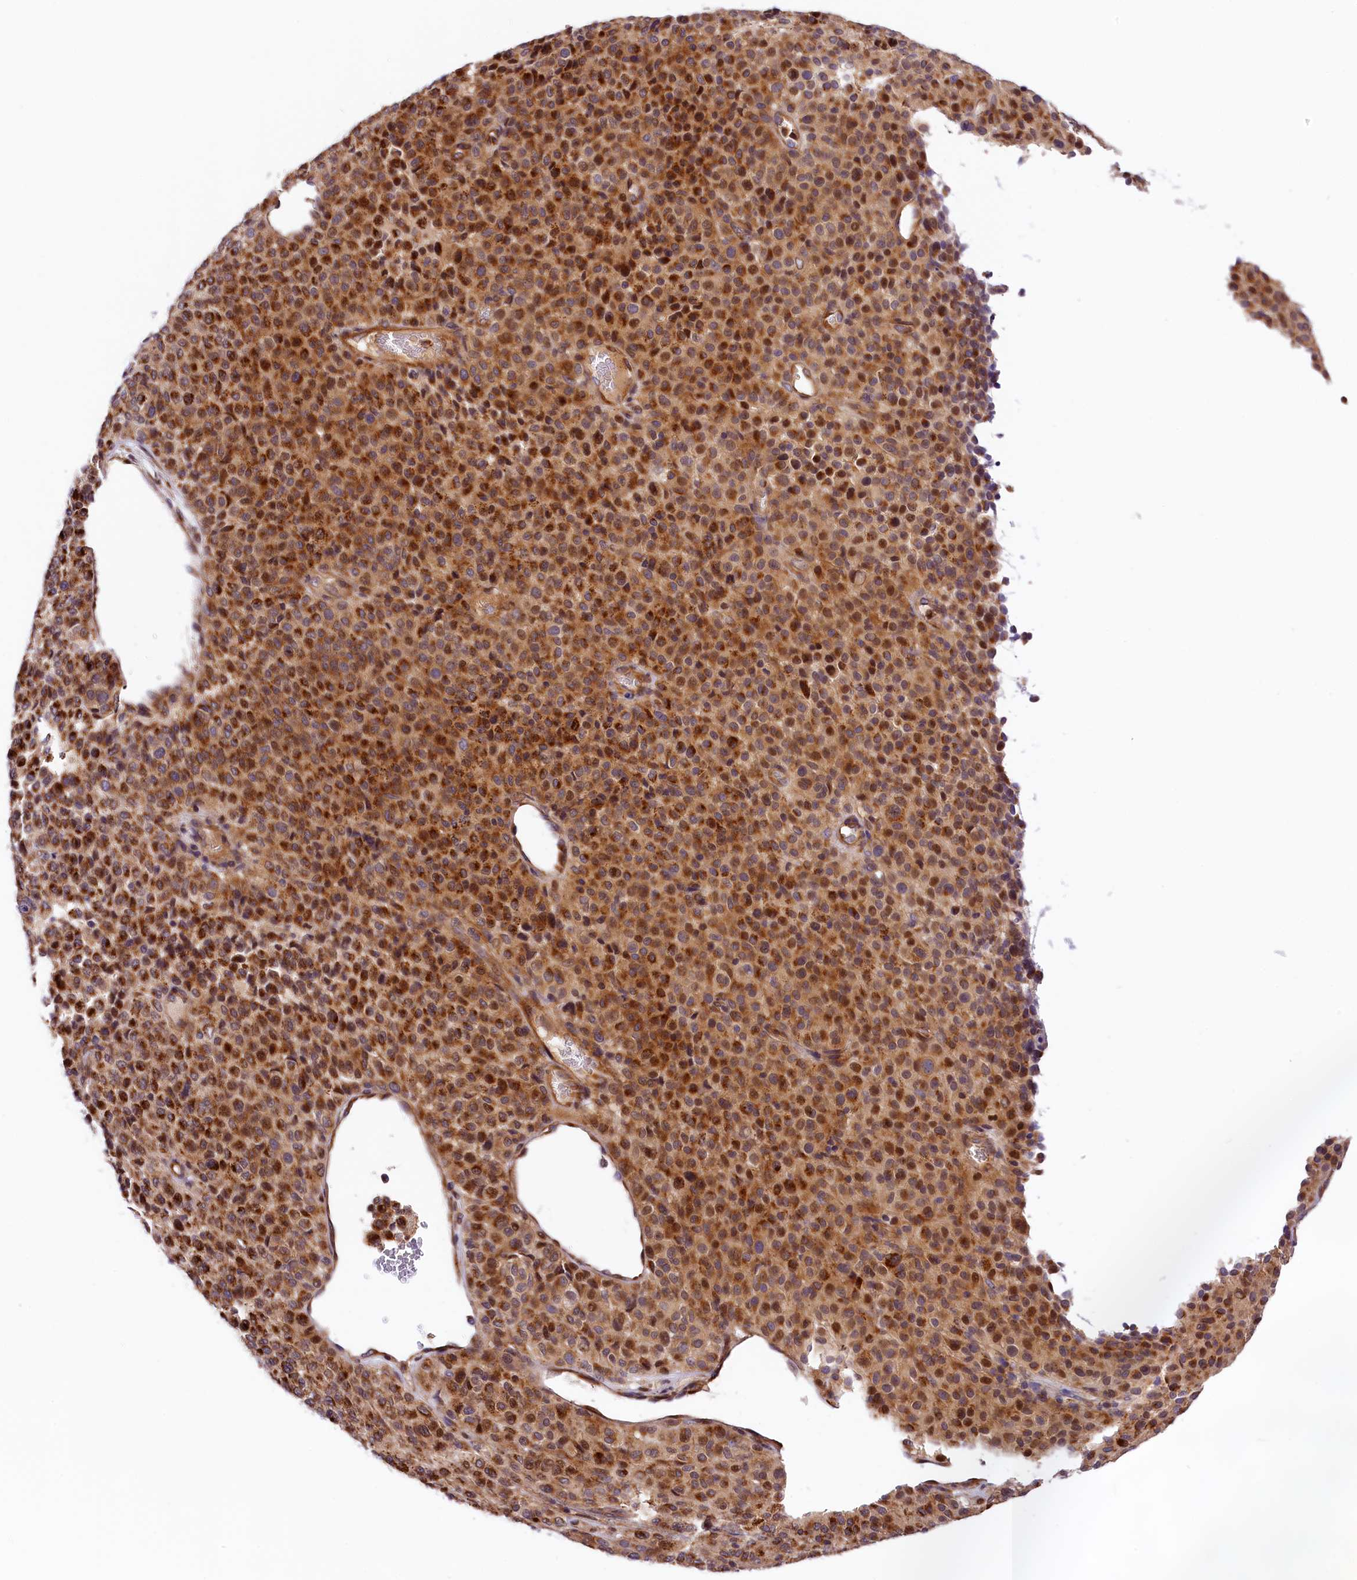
{"staining": {"intensity": "strong", "quantity": ">75%", "location": "cytoplasmic/membranous,nuclear"}, "tissue": "melanoma", "cell_type": "Tumor cells", "image_type": "cancer", "snomed": [{"axis": "morphology", "description": "Malignant melanoma, Metastatic site"}, {"axis": "topography", "description": "Pancreas"}], "caption": "A micrograph showing strong cytoplasmic/membranous and nuclear positivity in about >75% of tumor cells in malignant melanoma (metastatic site), as visualized by brown immunohistochemical staining.", "gene": "ARMC6", "patient": {"sex": "female", "age": 30}}